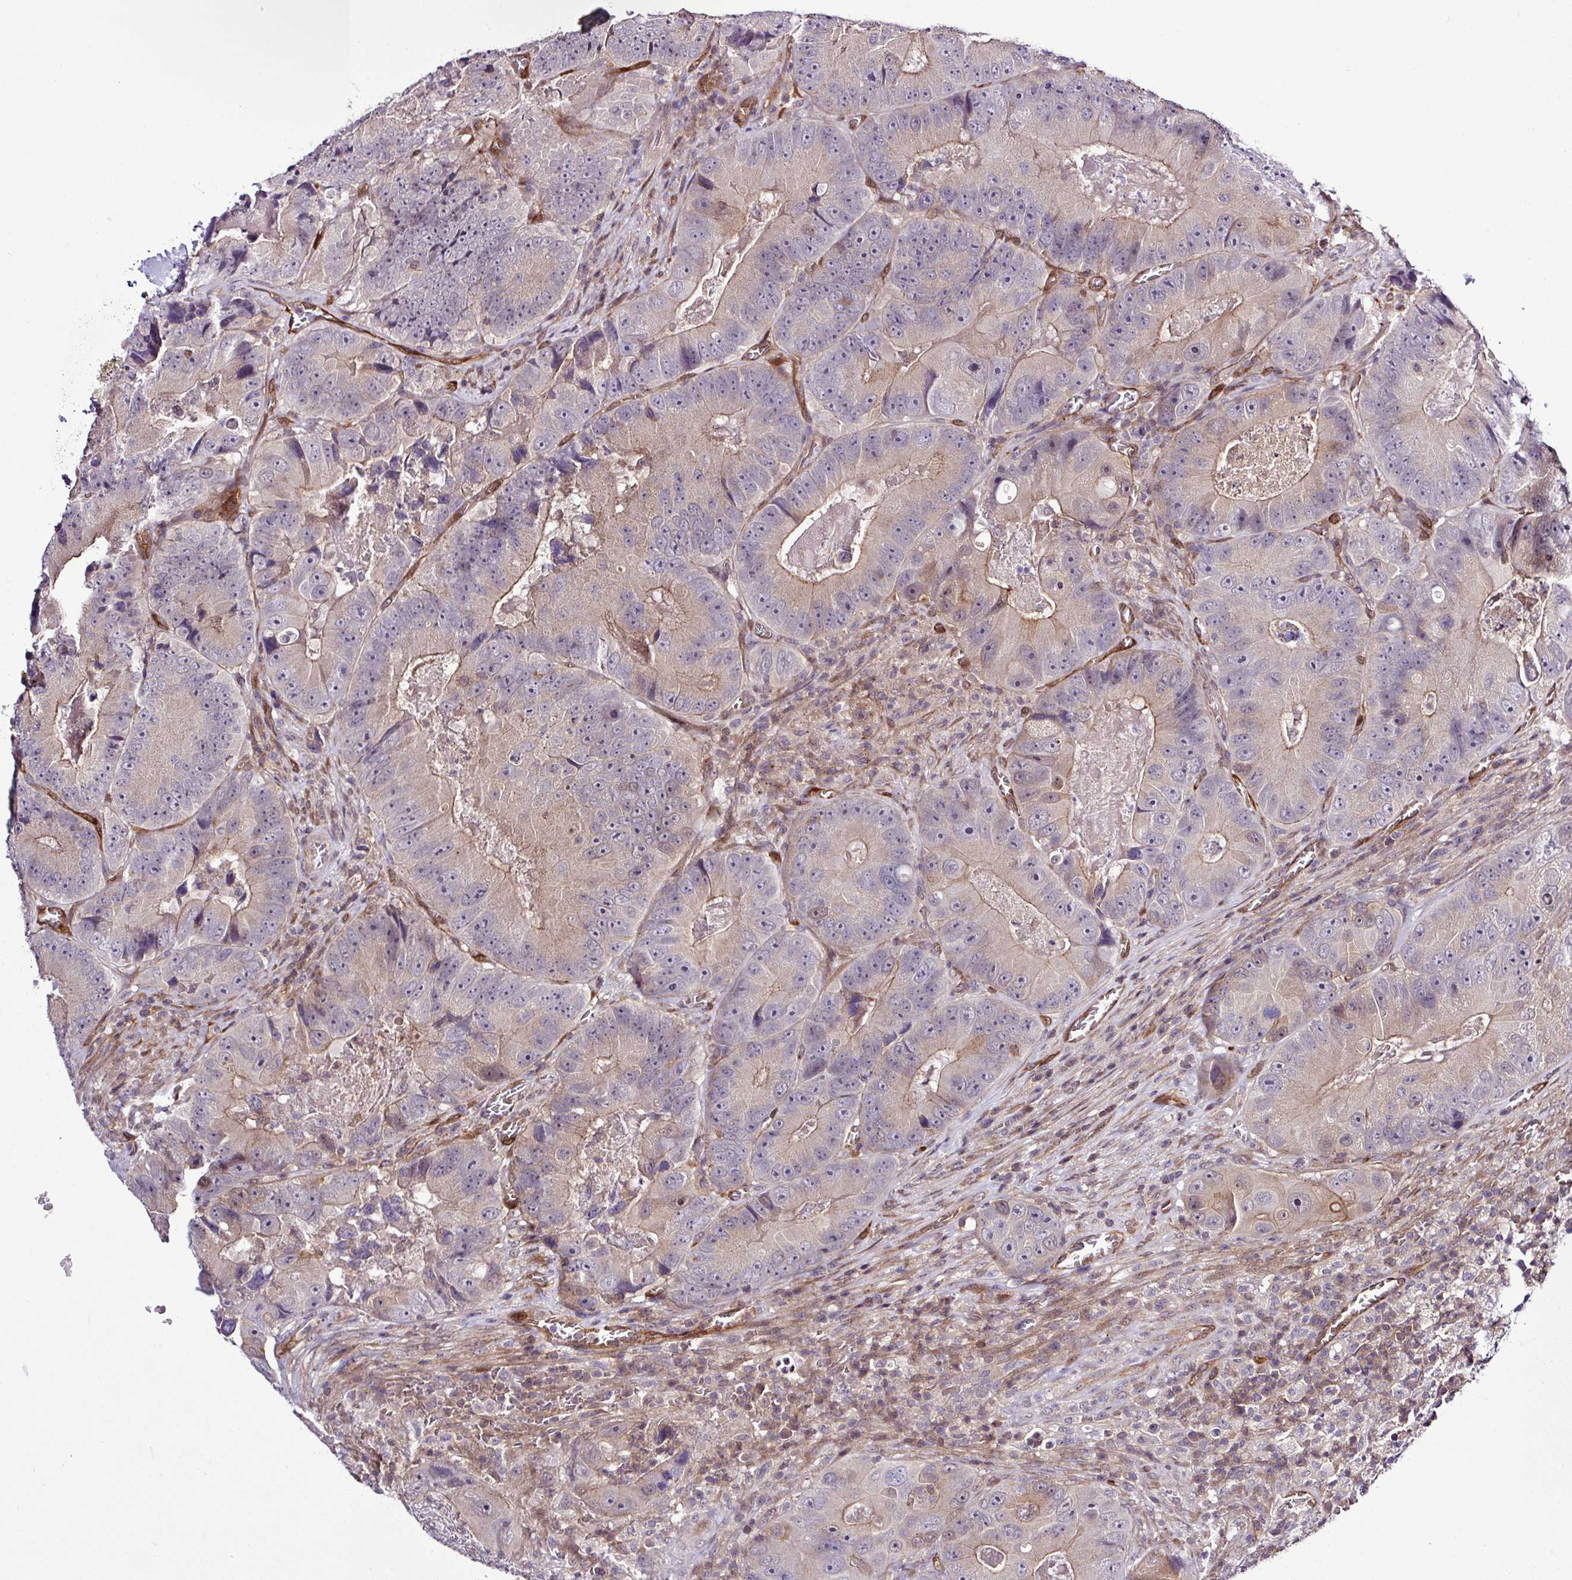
{"staining": {"intensity": "weak", "quantity": "<25%", "location": "cytoplasmic/membranous"}, "tissue": "colorectal cancer", "cell_type": "Tumor cells", "image_type": "cancer", "snomed": [{"axis": "morphology", "description": "Adenocarcinoma, NOS"}, {"axis": "topography", "description": "Colon"}], "caption": "Colorectal adenocarcinoma was stained to show a protein in brown. There is no significant staining in tumor cells.", "gene": "CARHSP1", "patient": {"sex": "female", "age": 86}}